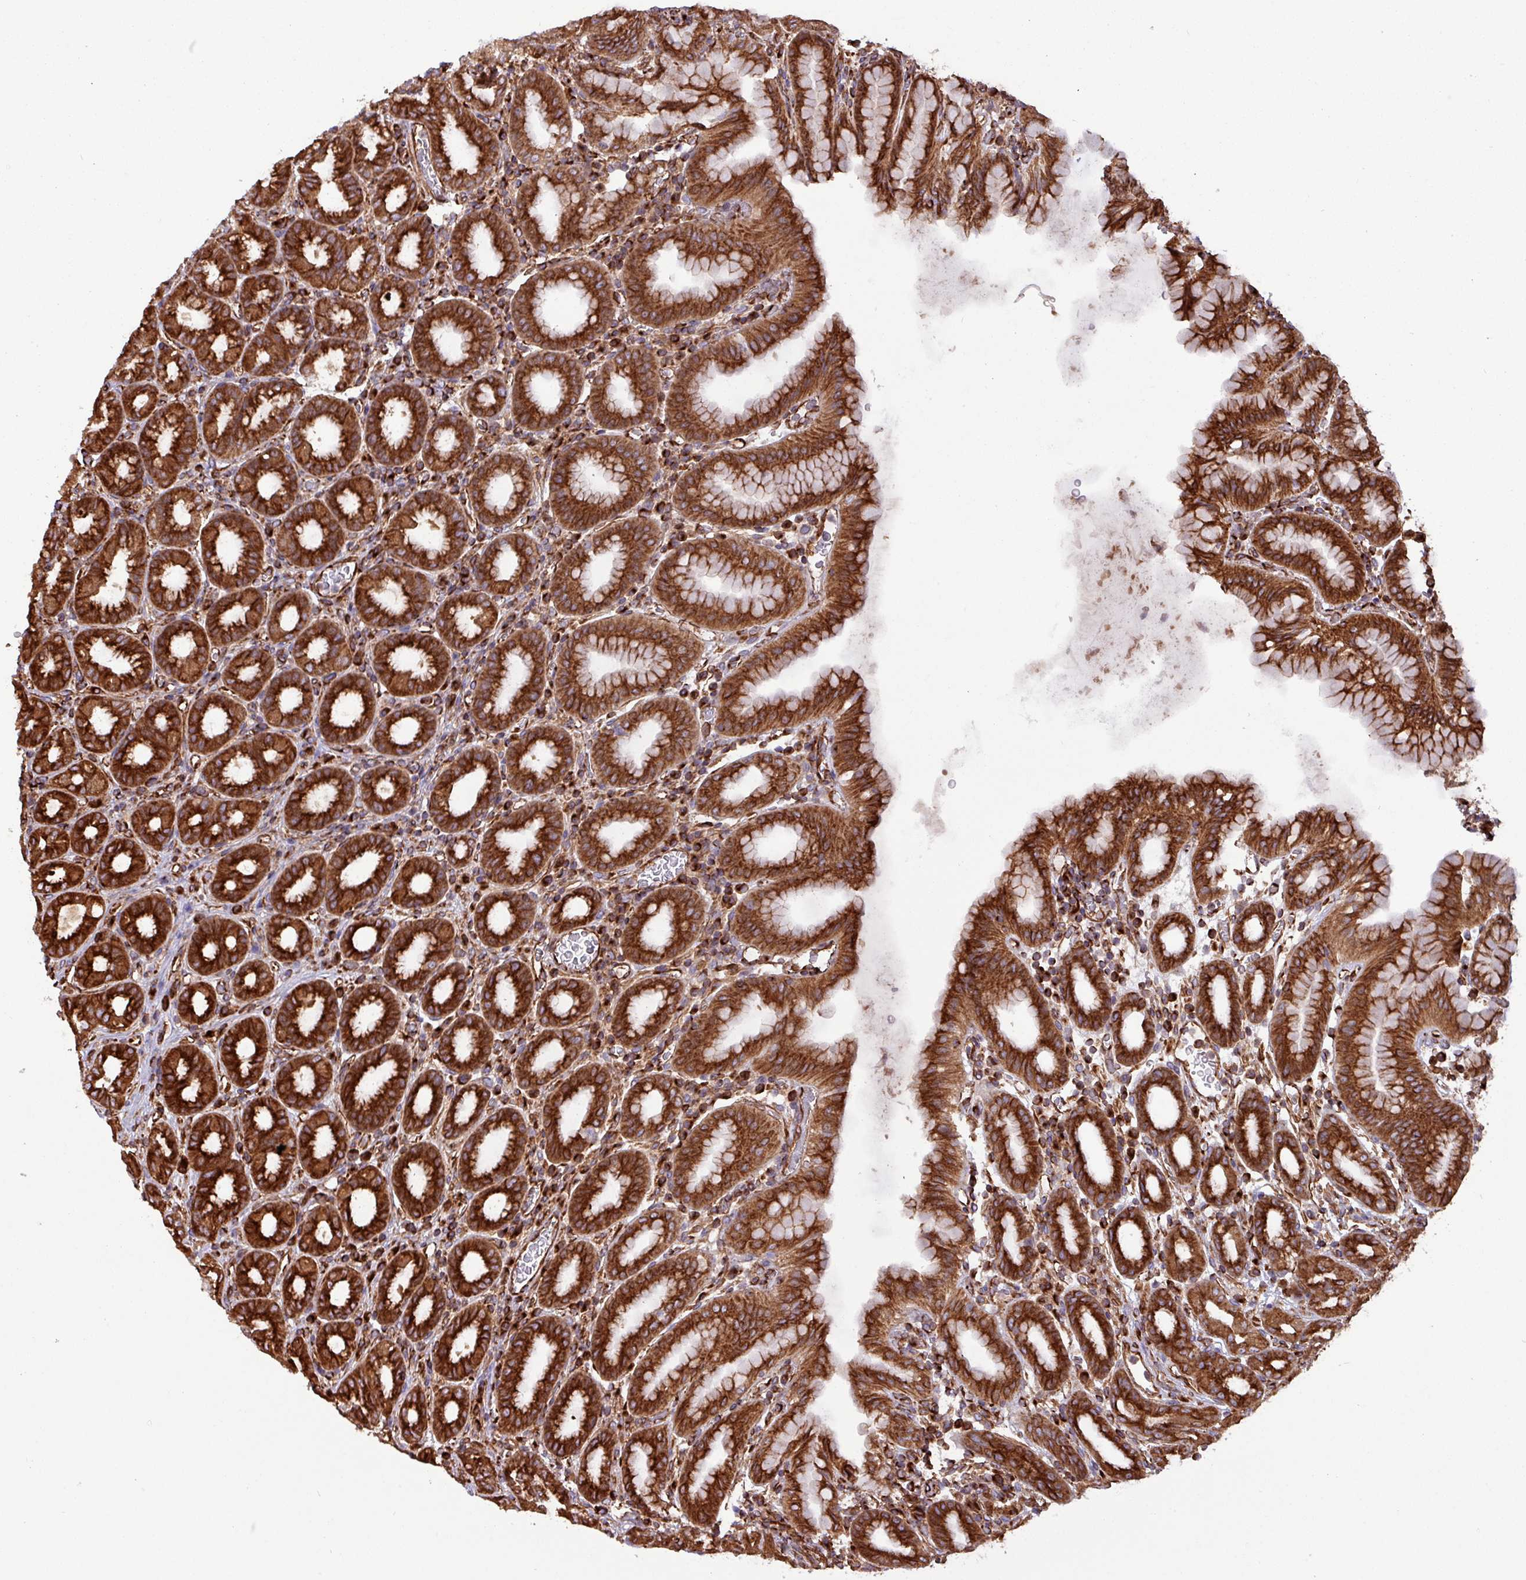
{"staining": {"intensity": "strong", "quantity": ">75%", "location": "cytoplasmic/membranous"}, "tissue": "stomach", "cell_type": "Glandular cells", "image_type": "normal", "snomed": [{"axis": "morphology", "description": "Normal tissue, NOS"}, {"axis": "topography", "description": "Stomach, upper"}, {"axis": "topography", "description": "Stomach"}], "caption": "Stomach stained with immunohistochemistry (IHC) exhibits strong cytoplasmic/membranous expression in approximately >75% of glandular cells.", "gene": "ZNF300", "patient": {"sex": "male", "age": 68}}